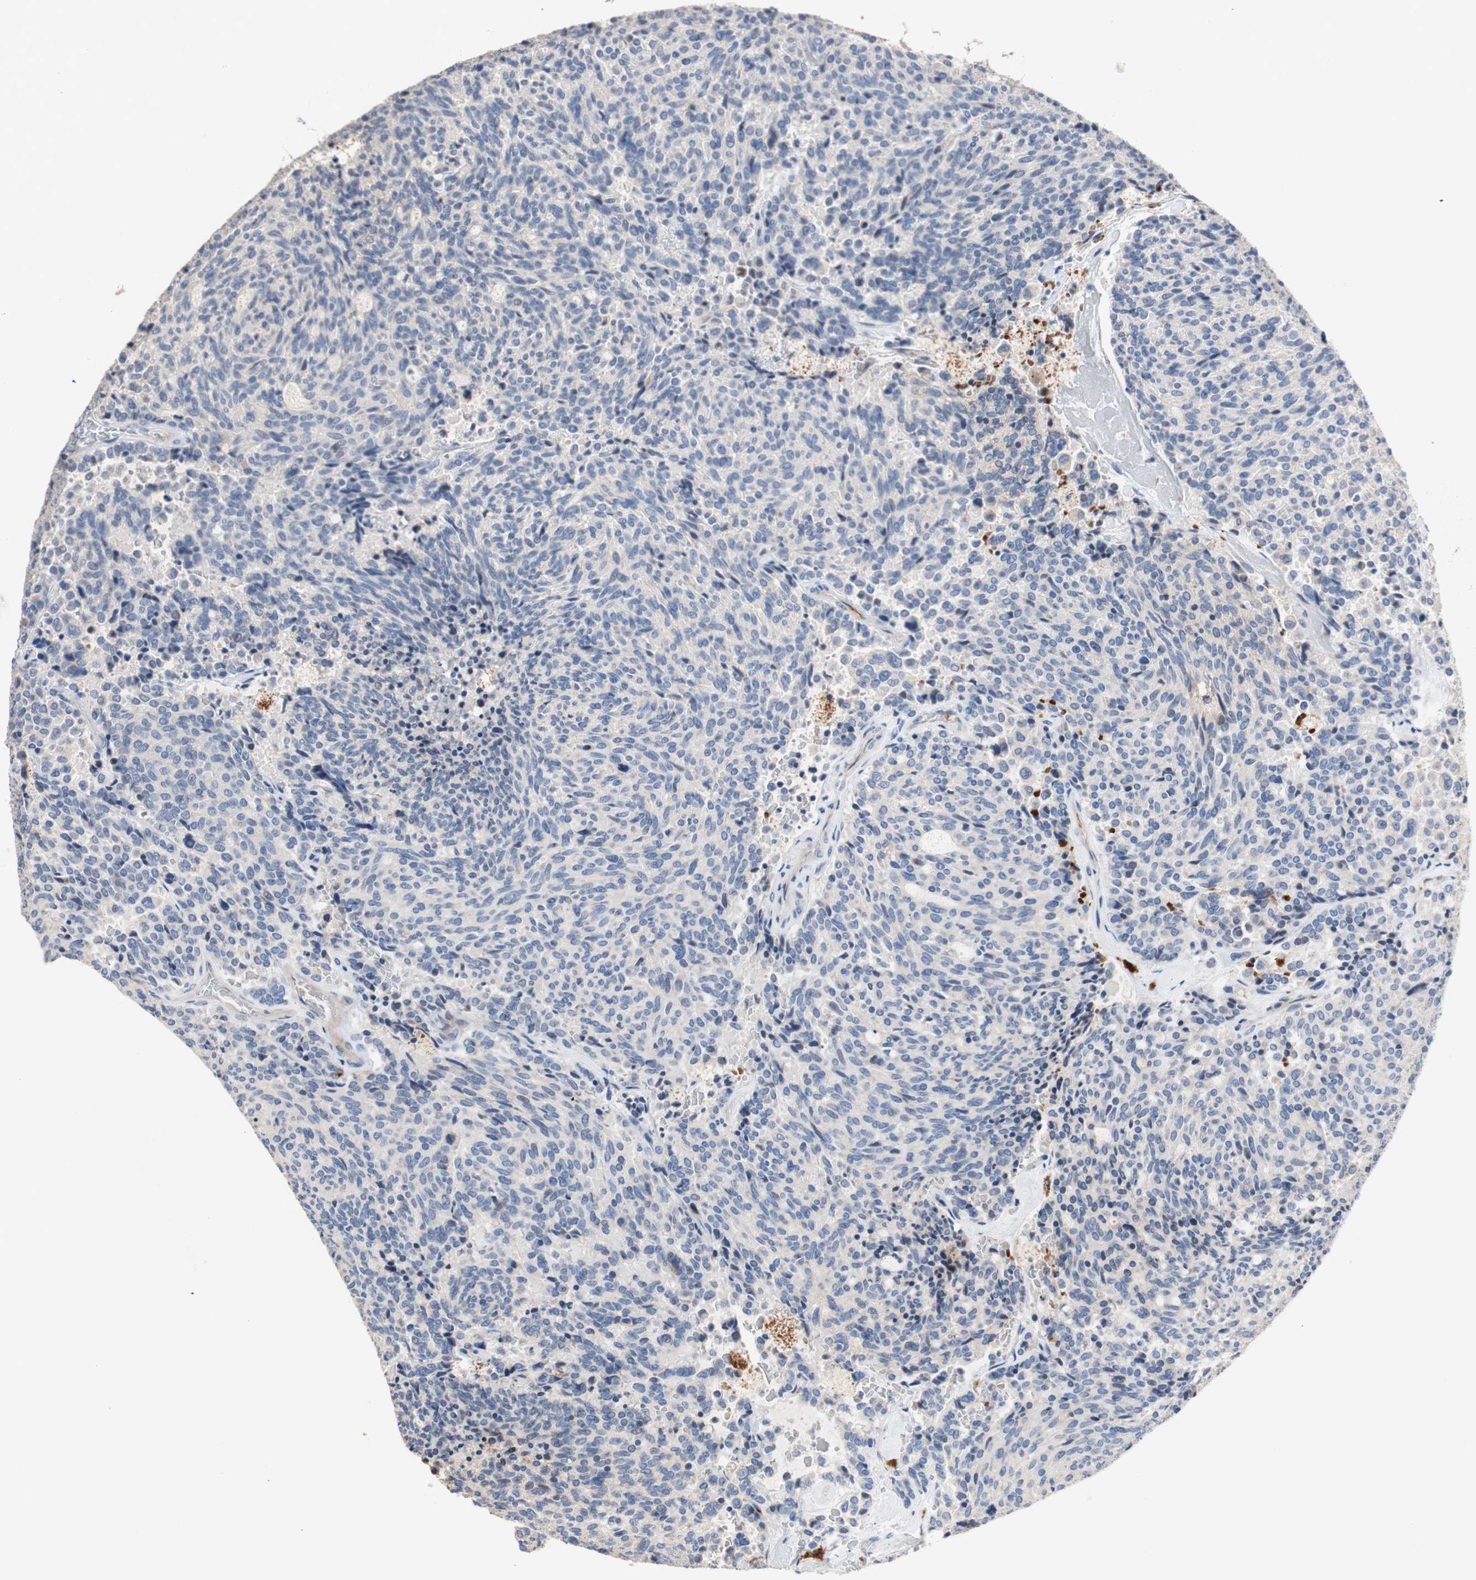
{"staining": {"intensity": "negative", "quantity": "none", "location": "none"}, "tissue": "carcinoid", "cell_type": "Tumor cells", "image_type": "cancer", "snomed": [{"axis": "morphology", "description": "Carcinoid, malignant, NOS"}, {"axis": "topography", "description": "Pancreas"}], "caption": "IHC micrograph of human malignant carcinoid stained for a protein (brown), which demonstrates no staining in tumor cells.", "gene": "CDON", "patient": {"sex": "female", "age": 54}}